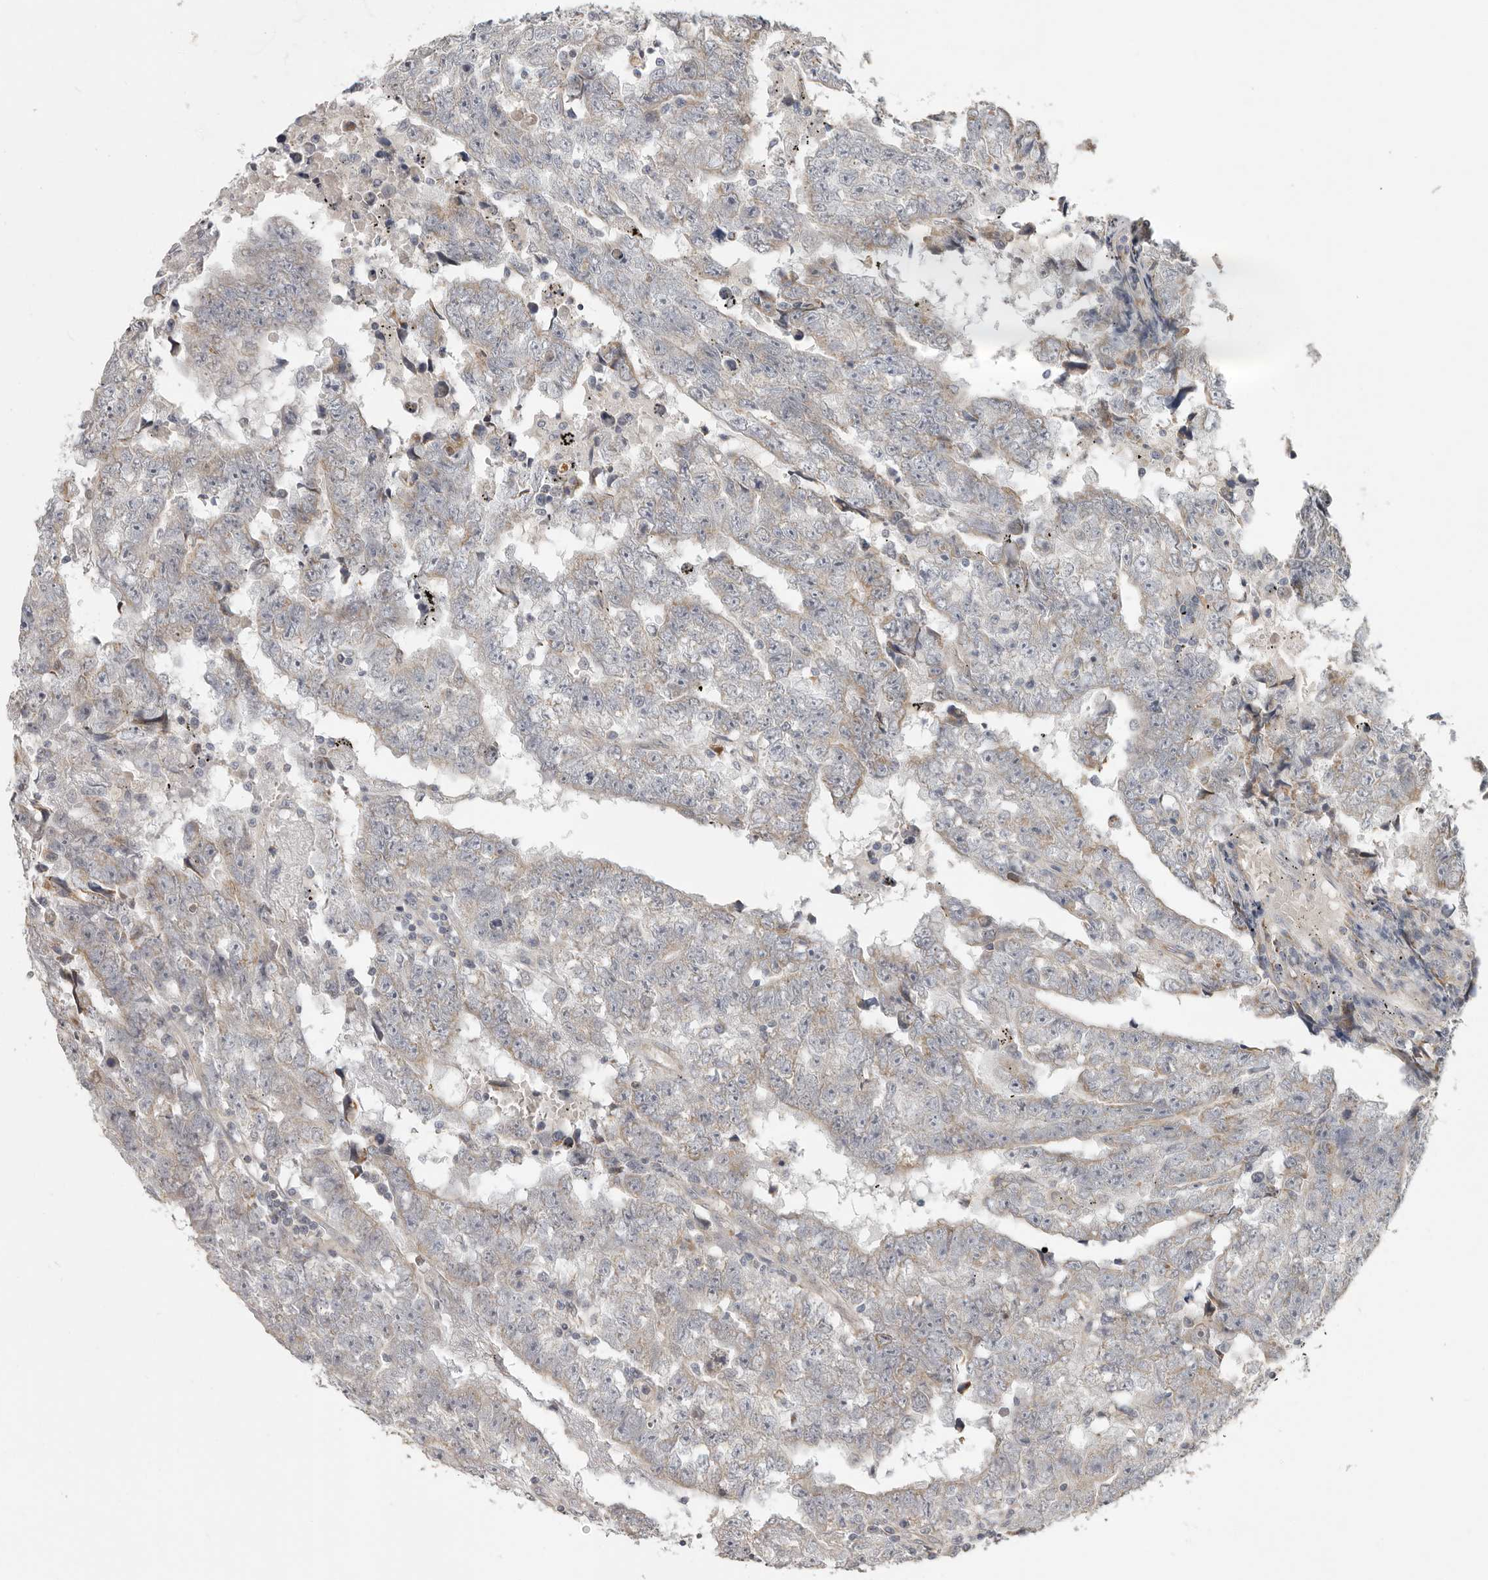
{"staining": {"intensity": "weak", "quantity": "<25%", "location": "cytoplasmic/membranous"}, "tissue": "testis cancer", "cell_type": "Tumor cells", "image_type": "cancer", "snomed": [{"axis": "morphology", "description": "Carcinoma, Embryonal, NOS"}, {"axis": "topography", "description": "Testis"}], "caption": "An IHC image of testis cancer is shown. There is no staining in tumor cells of testis cancer.", "gene": "UNK", "patient": {"sex": "male", "age": 25}}